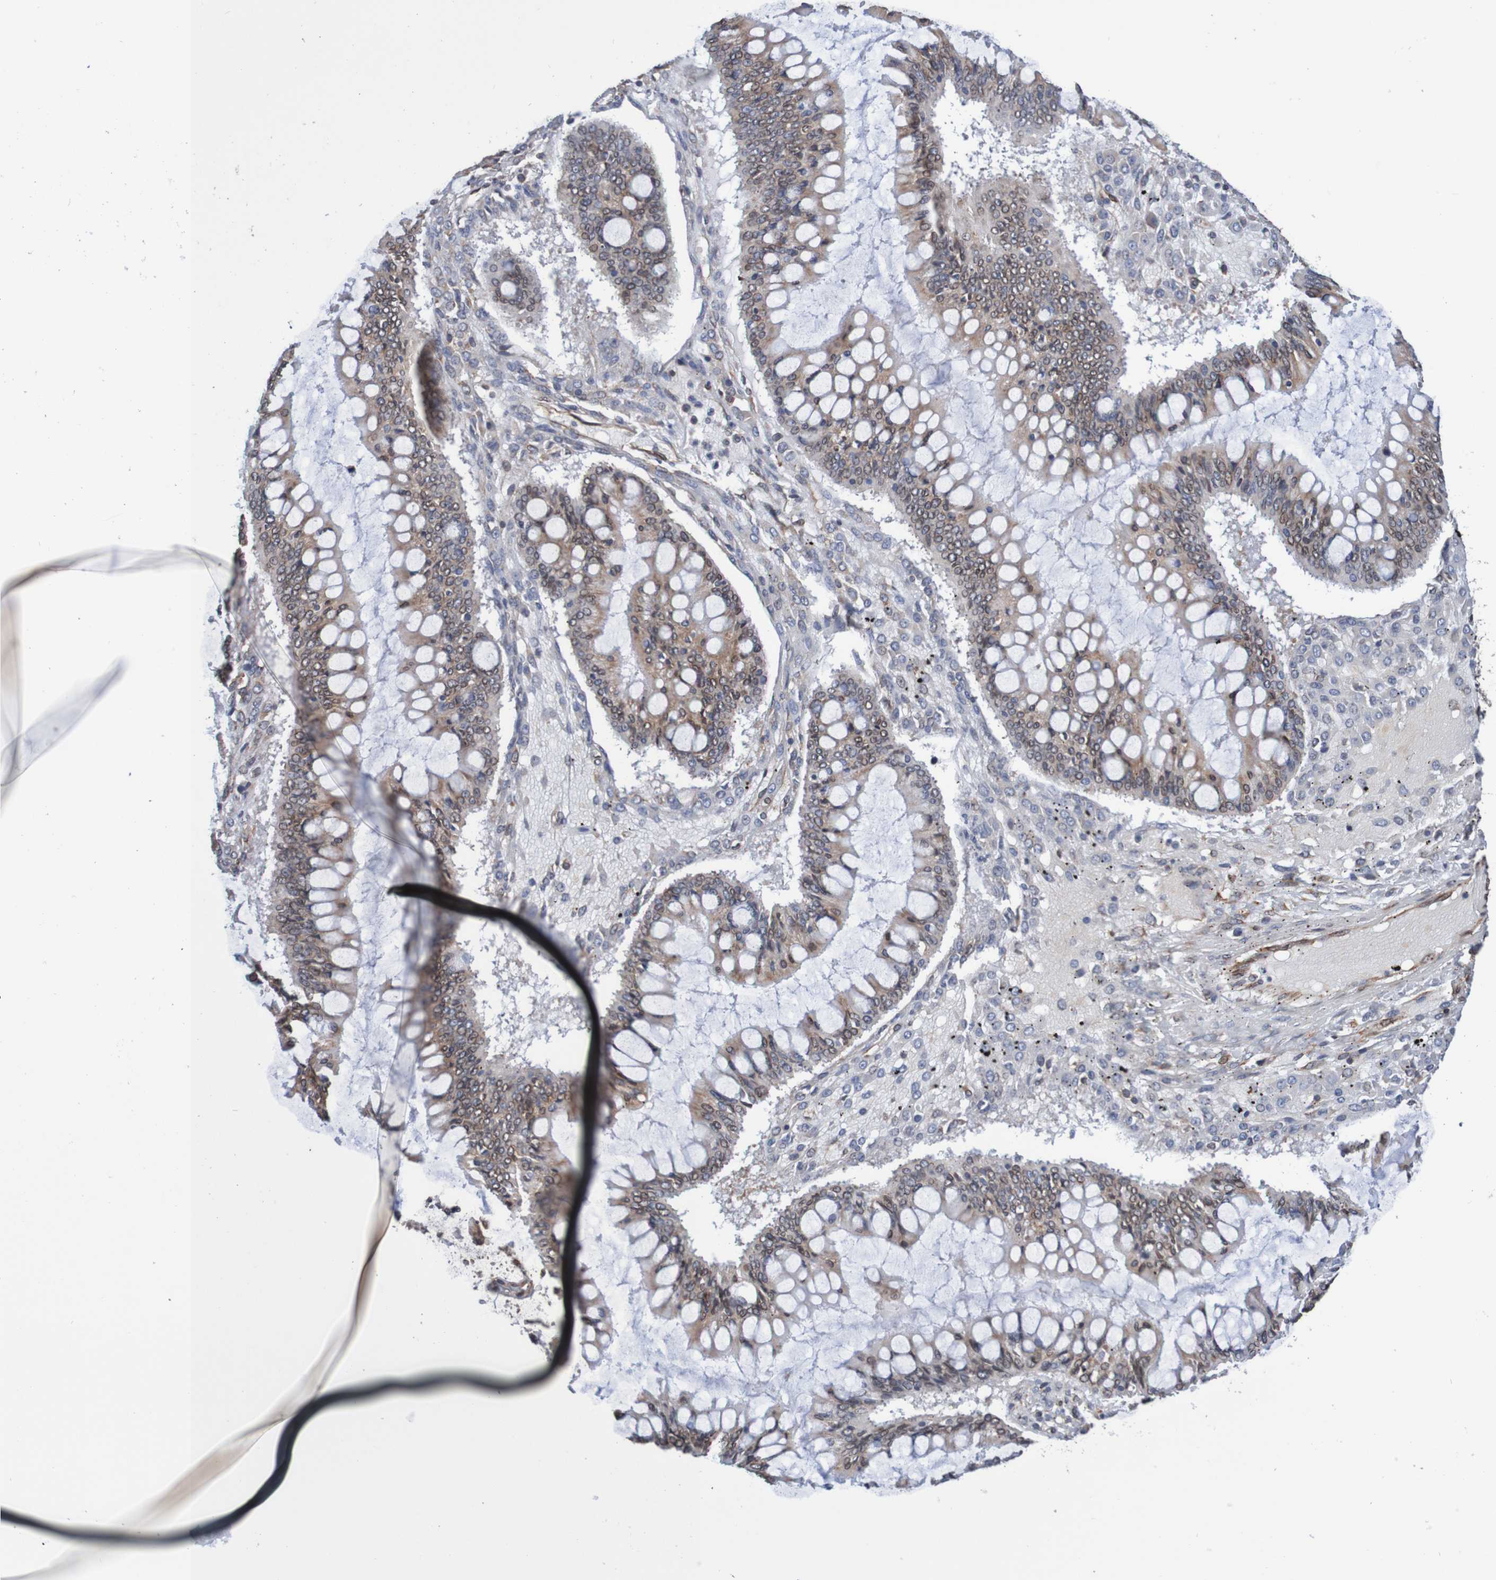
{"staining": {"intensity": "weak", "quantity": "25%-75%", "location": "cytoplasmic/membranous,nuclear"}, "tissue": "ovarian cancer", "cell_type": "Tumor cells", "image_type": "cancer", "snomed": [{"axis": "morphology", "description": "Cystadenocarcinoma, mucinous, NOS"}, {"axis": "topography", "description": "Ovary"}], "caption": "This is a histology image of IHC staining of ovarian cancer, which shows weak staining in the cytoplasmic/membranous and nuclear of tumor cells.", "gene": "TMEM109", "patient": {"sex": "female", "age": 73}}